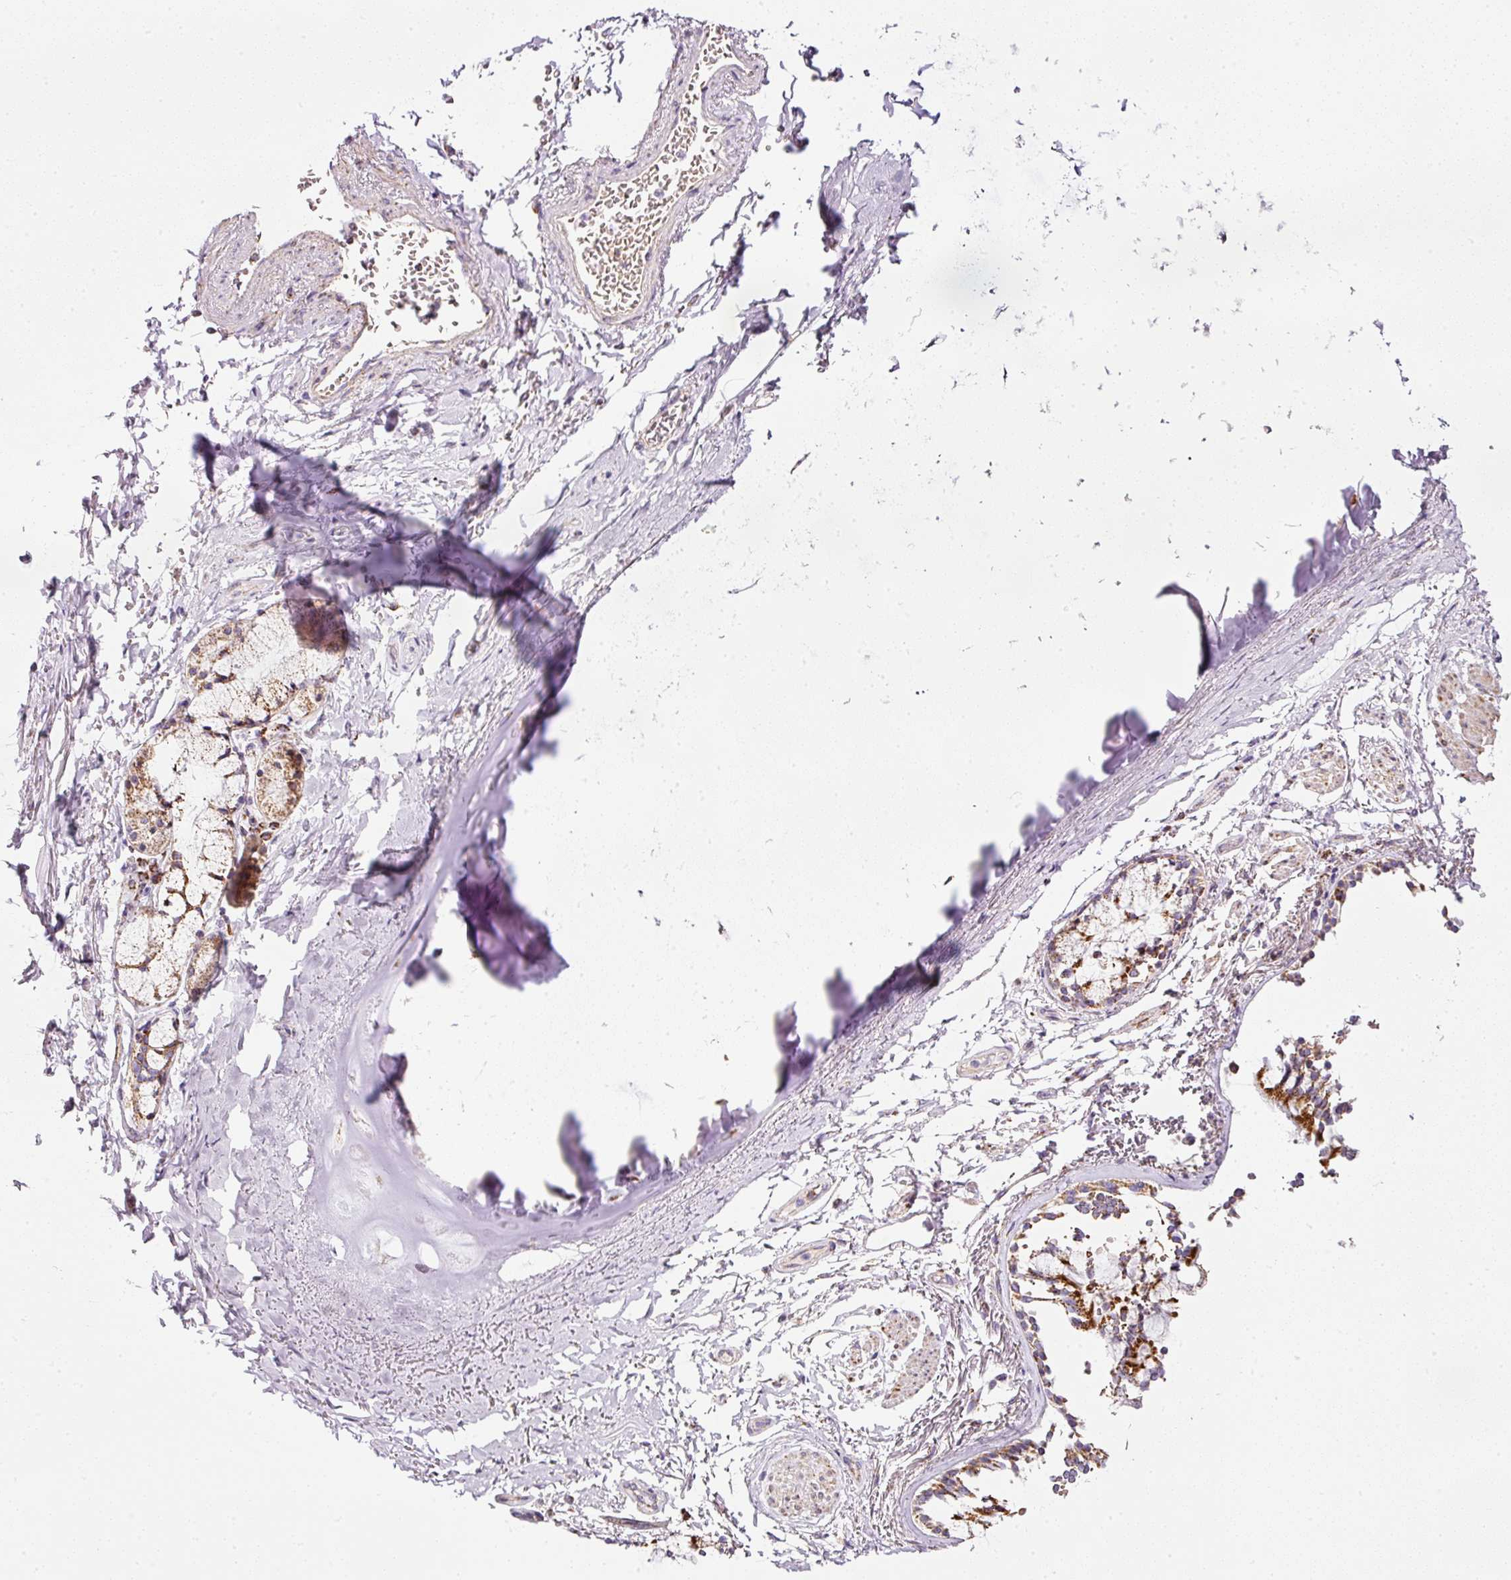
{"staining": {"intensity": "strong", "quantity": ">75%", "location": "cytoplasmic/membranous"}, "tissue": "bronchus", "cell_type": "Respiratory epithelial cells", "image_type": "normal", "snomed": [{"axis": "morphology", "description": "Normal tissue, NOS"}, {"axis": "topography", "description": "Bronchus"}], "caption": "This is a histology image of IHC staining of benign bronchus, which shows strong staining in the cytoplasmic/membranous of respiratory epithelial cells.", "gene": "SDHA", "patient": {"sex": "male", "age": 70}}